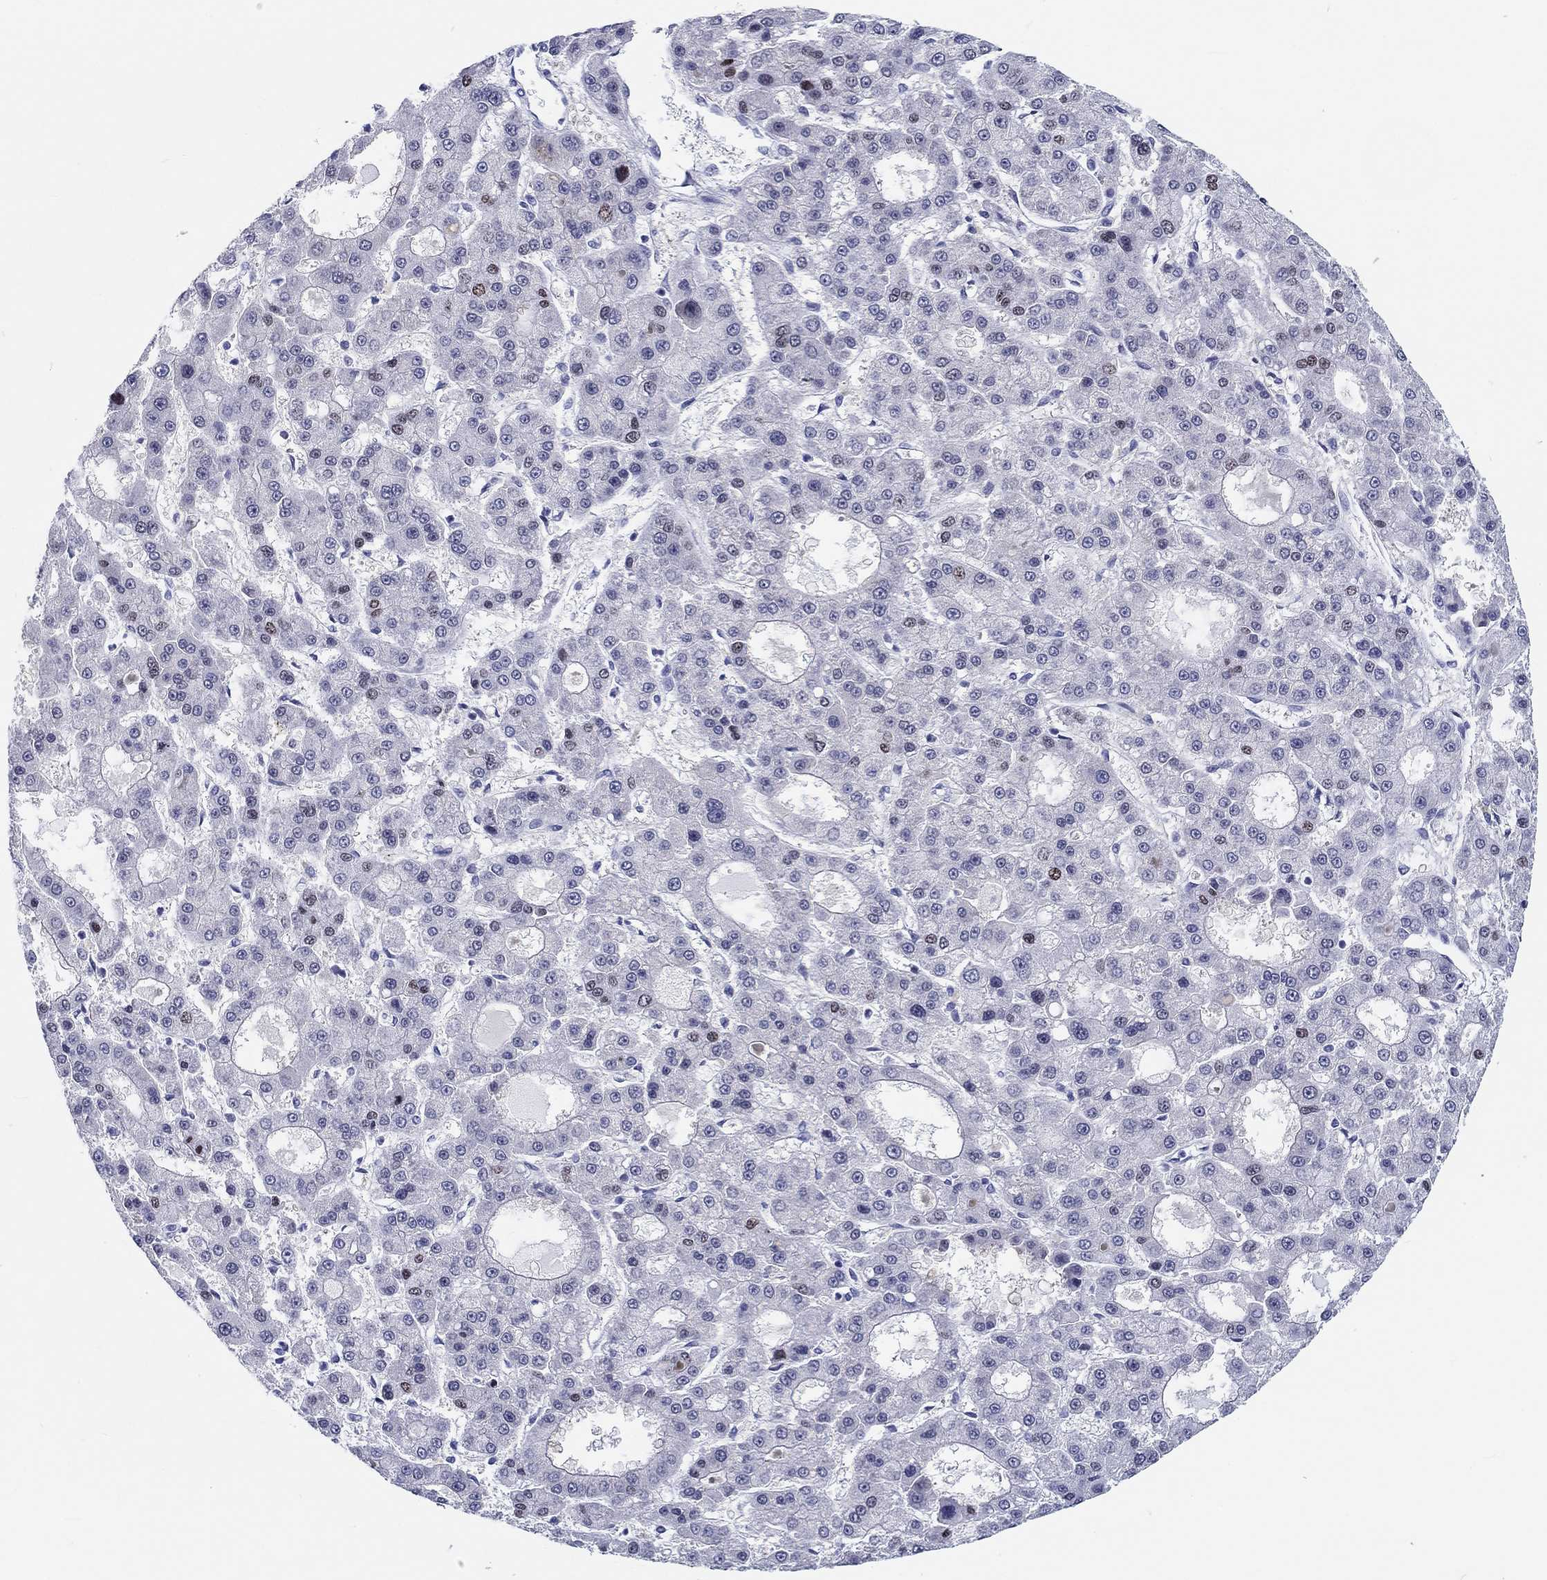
{"staining": {"intensity": "weak", "quantity": "<25%", "location": "nuclear"}, "tissue": "liver cancer", "cell_type": "Tumor cells", "image_type": "cancer", "snomed": [{"axis": "morphology", "description": "Carcinoma, Hepatocellular, NOS"}, {"axis": "topography", "description": "Liver"}], "caption": "DAB (3,3'-diaminobenzidine) immunohistochemical staining of human liver hepatocellular carcinoma shows no significant expression in tumor cells.", "gene": "H1-1", "patient": {"sex": "male", "age": 70}}